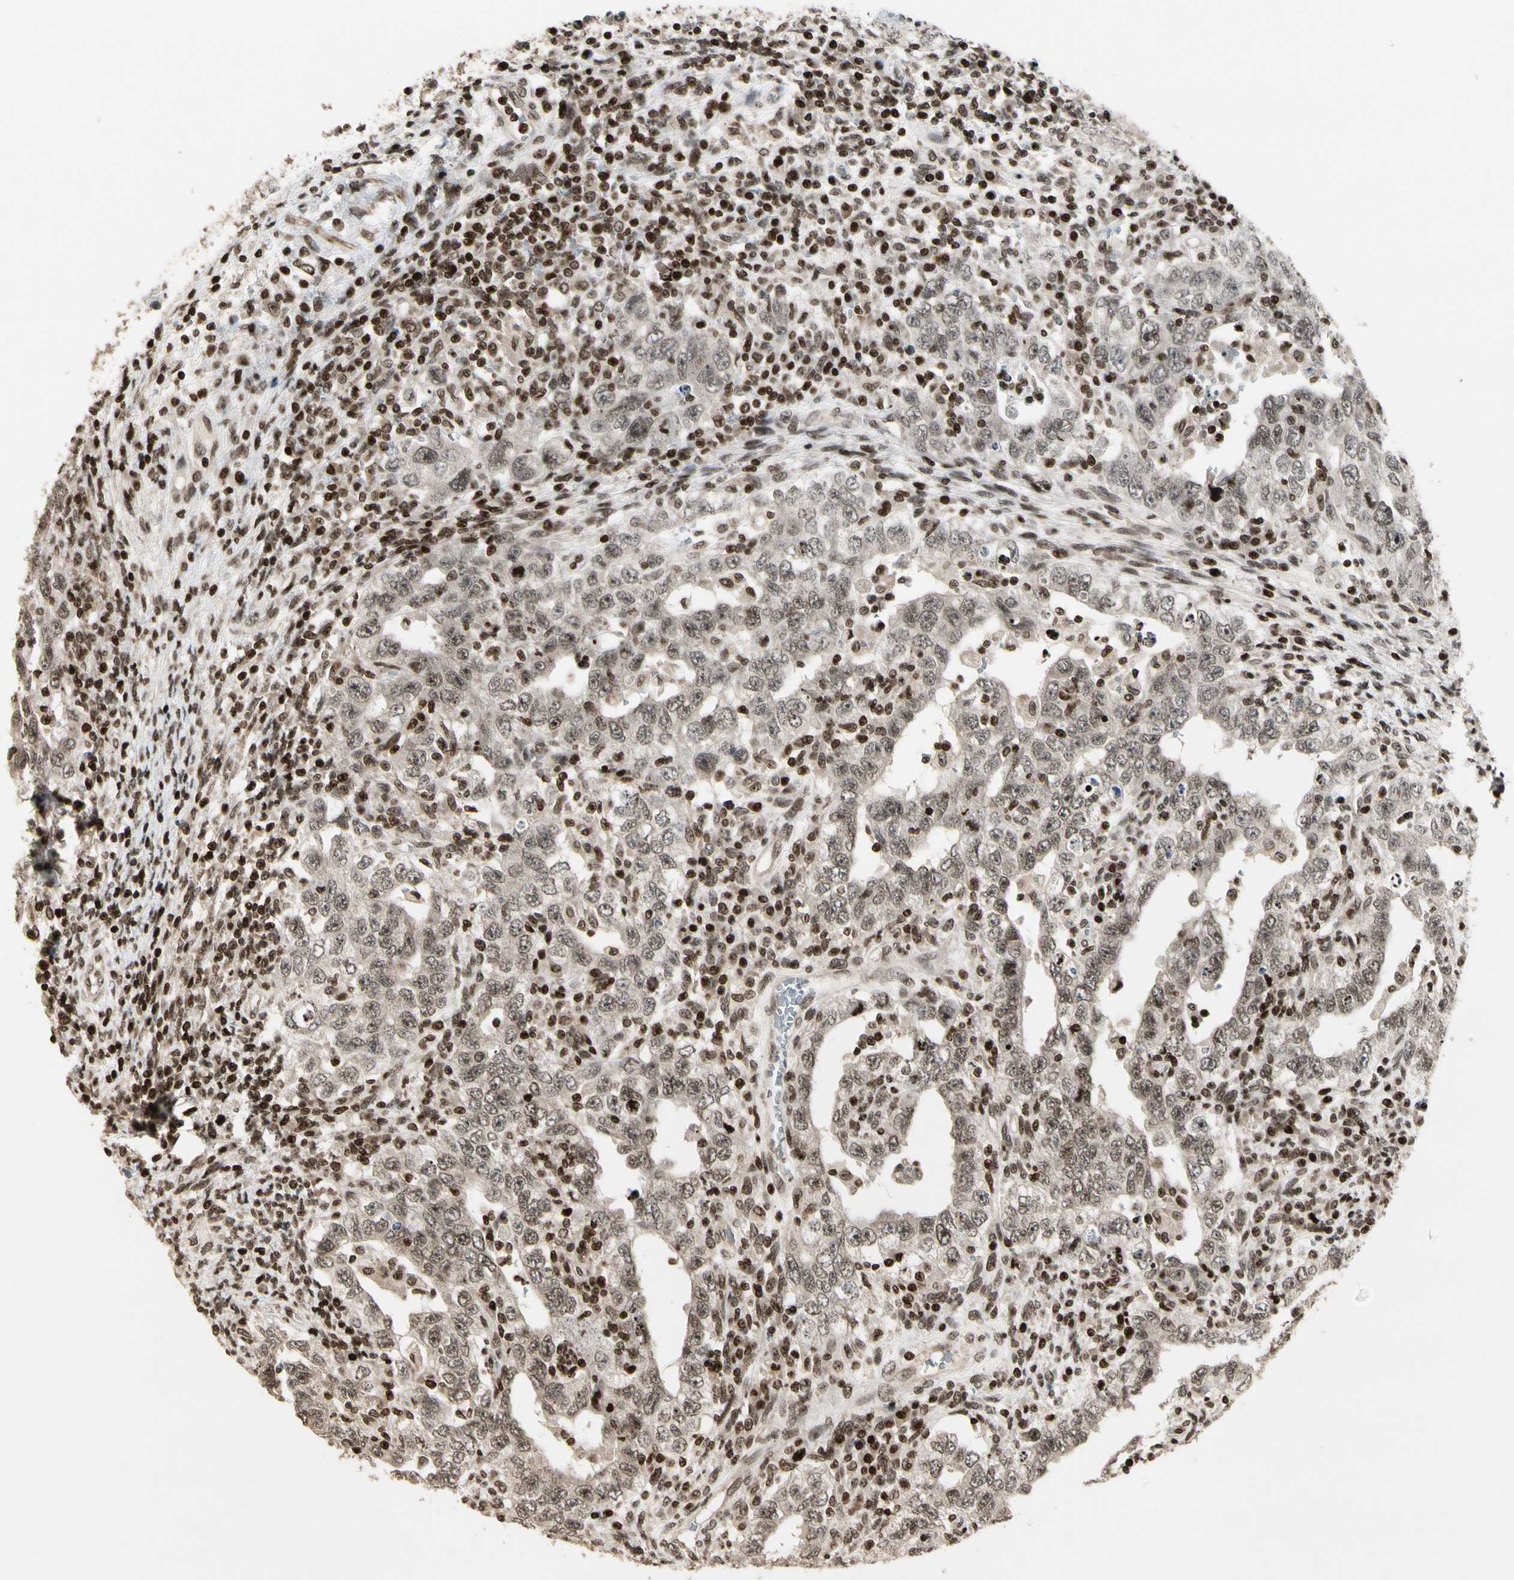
{"staining": {"intensity": "weak", "quantity": ">75%", "location": "nuclear"}, "tissue": "testis cancer", "cell_type": "Tumor cells", "image_type": "cancer", "snomed": [{"axis": "morphology", "description": "Carcinoma, Embryonal, NOS"}, {"axis": "topography", "description": "Testis"}], "caption": "This is a micrograph of immunohistochemistry (IHC) staining of embryonal carcinoma (testis), which shows weak positivity in the nuclear of tumor cells.", "gene": "TSHZ3", "patient": {"sex": "male", "age": 26}}